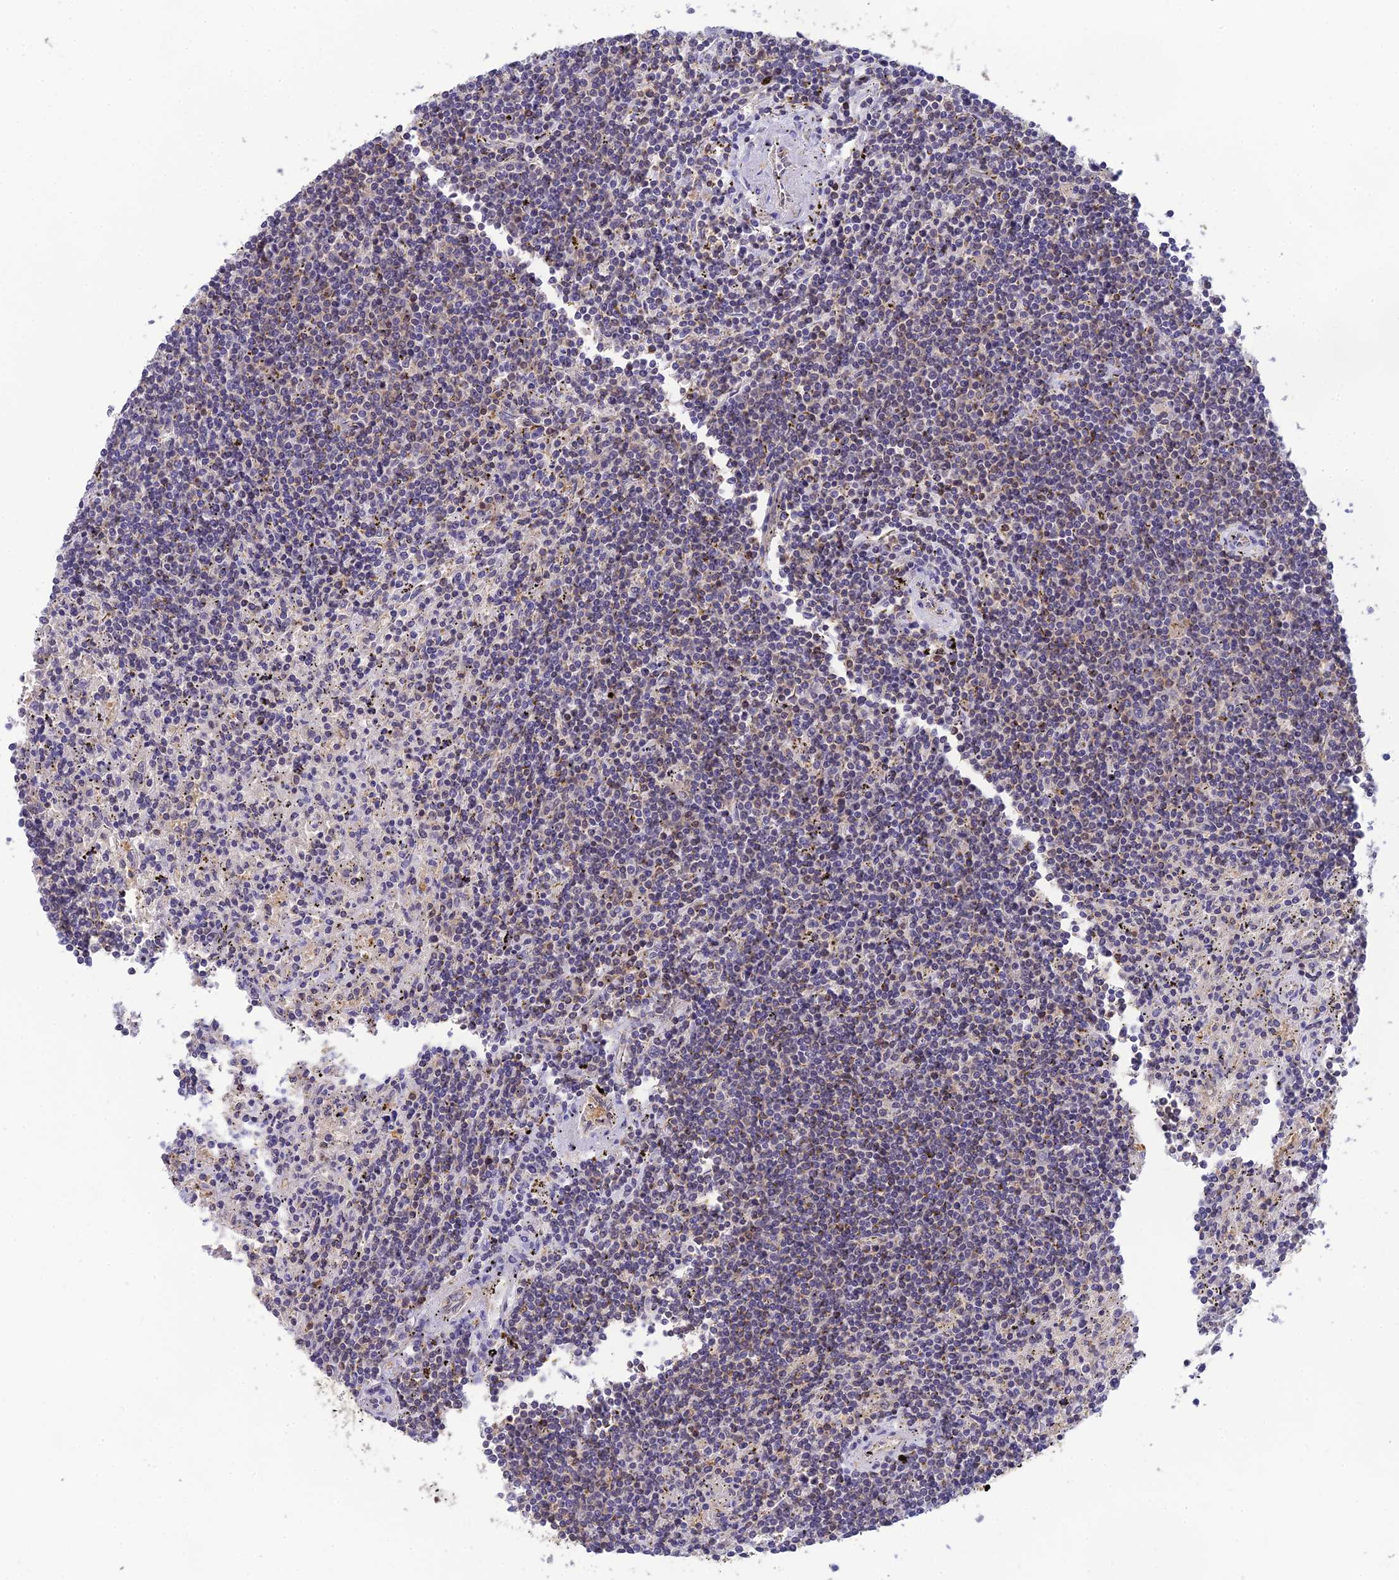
{"staining": {"intensity": "negative", "quantity": "none", "location": "none"}, "tissue": "lymphoma", "cell_type": "Tumor cells", "image_type": "cancer", "snomed": [{"axis": "morphology", "description": "Malignant lymphoma, non-Hodgkin's type, Low grade"}, {"axis": "topography", "description": "Spleen"}], "caption": "IHC of malignant lymphoma, non-Hodgkin's type (low-grade) shows no expression in tumor cells.", "gene": "HINT1", "patient": {"sex": "male", "age": 76}}